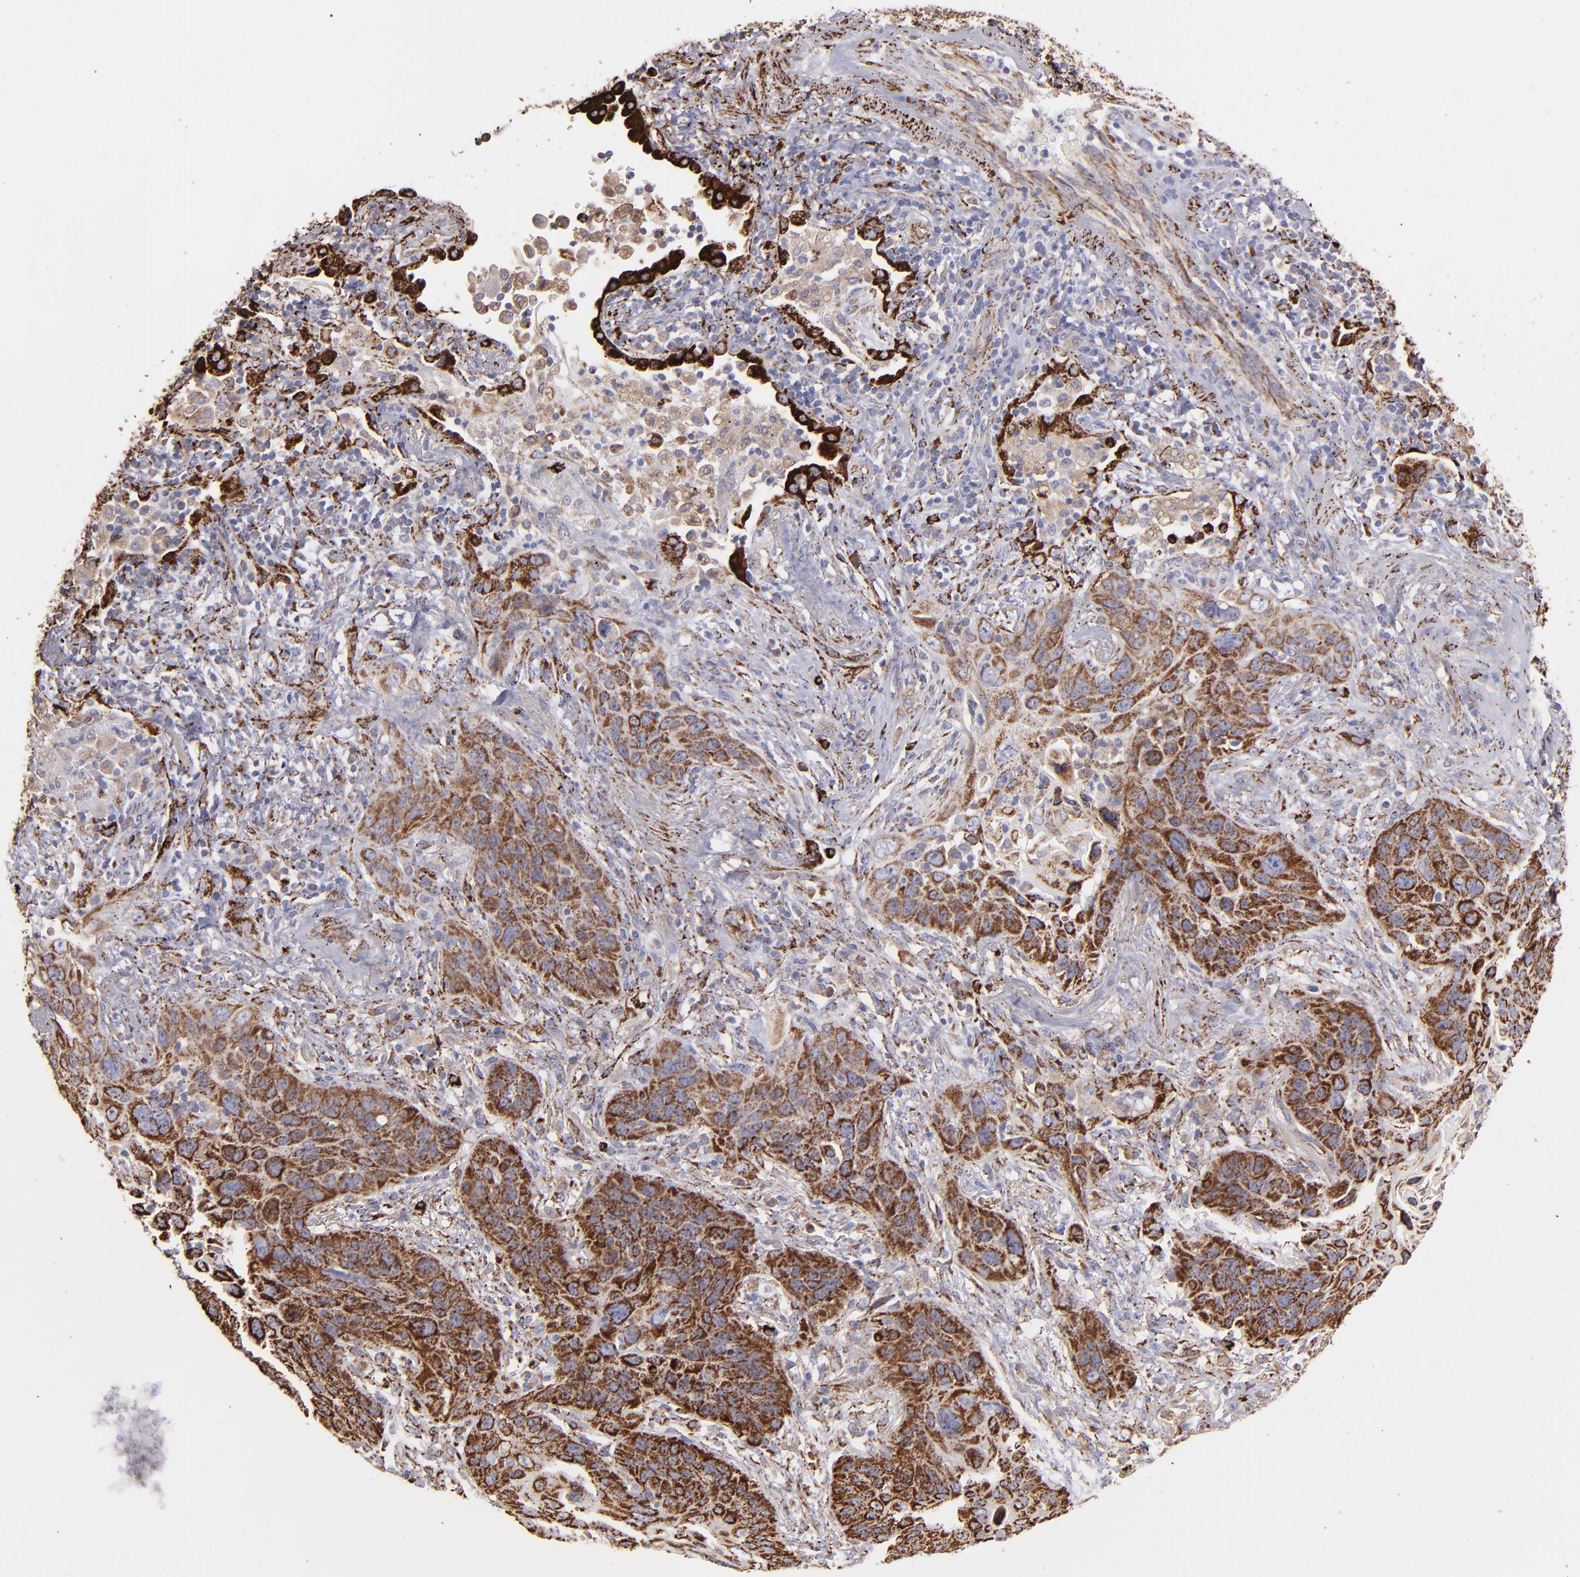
{"staining": {"intensity": "moderate", "quantity": ">75%", "location": "cytoplasmic/membranous"}, "tissue": "lung cancer", "cell_type": "Tumor cells", "image_type": "cancer", "snomed": [{"axis": "morphology", "description": "Squamous cell carcinoma, NOS"}, {"axis": "topography", "description": "Lung"}], "caption": "Immunohistochemical staining of squamous cell carcinoma (lung) displays medium levels of moderate cytoplasmic/membranous protein positivity in about >75% of tumor cells. The staining was performed using DAB, with brown indicating positive protein expression. Nuclei are stained blue with hematoxylin.", "gene": "MAOB", "patient": {"sex": "female", "age": 67}}